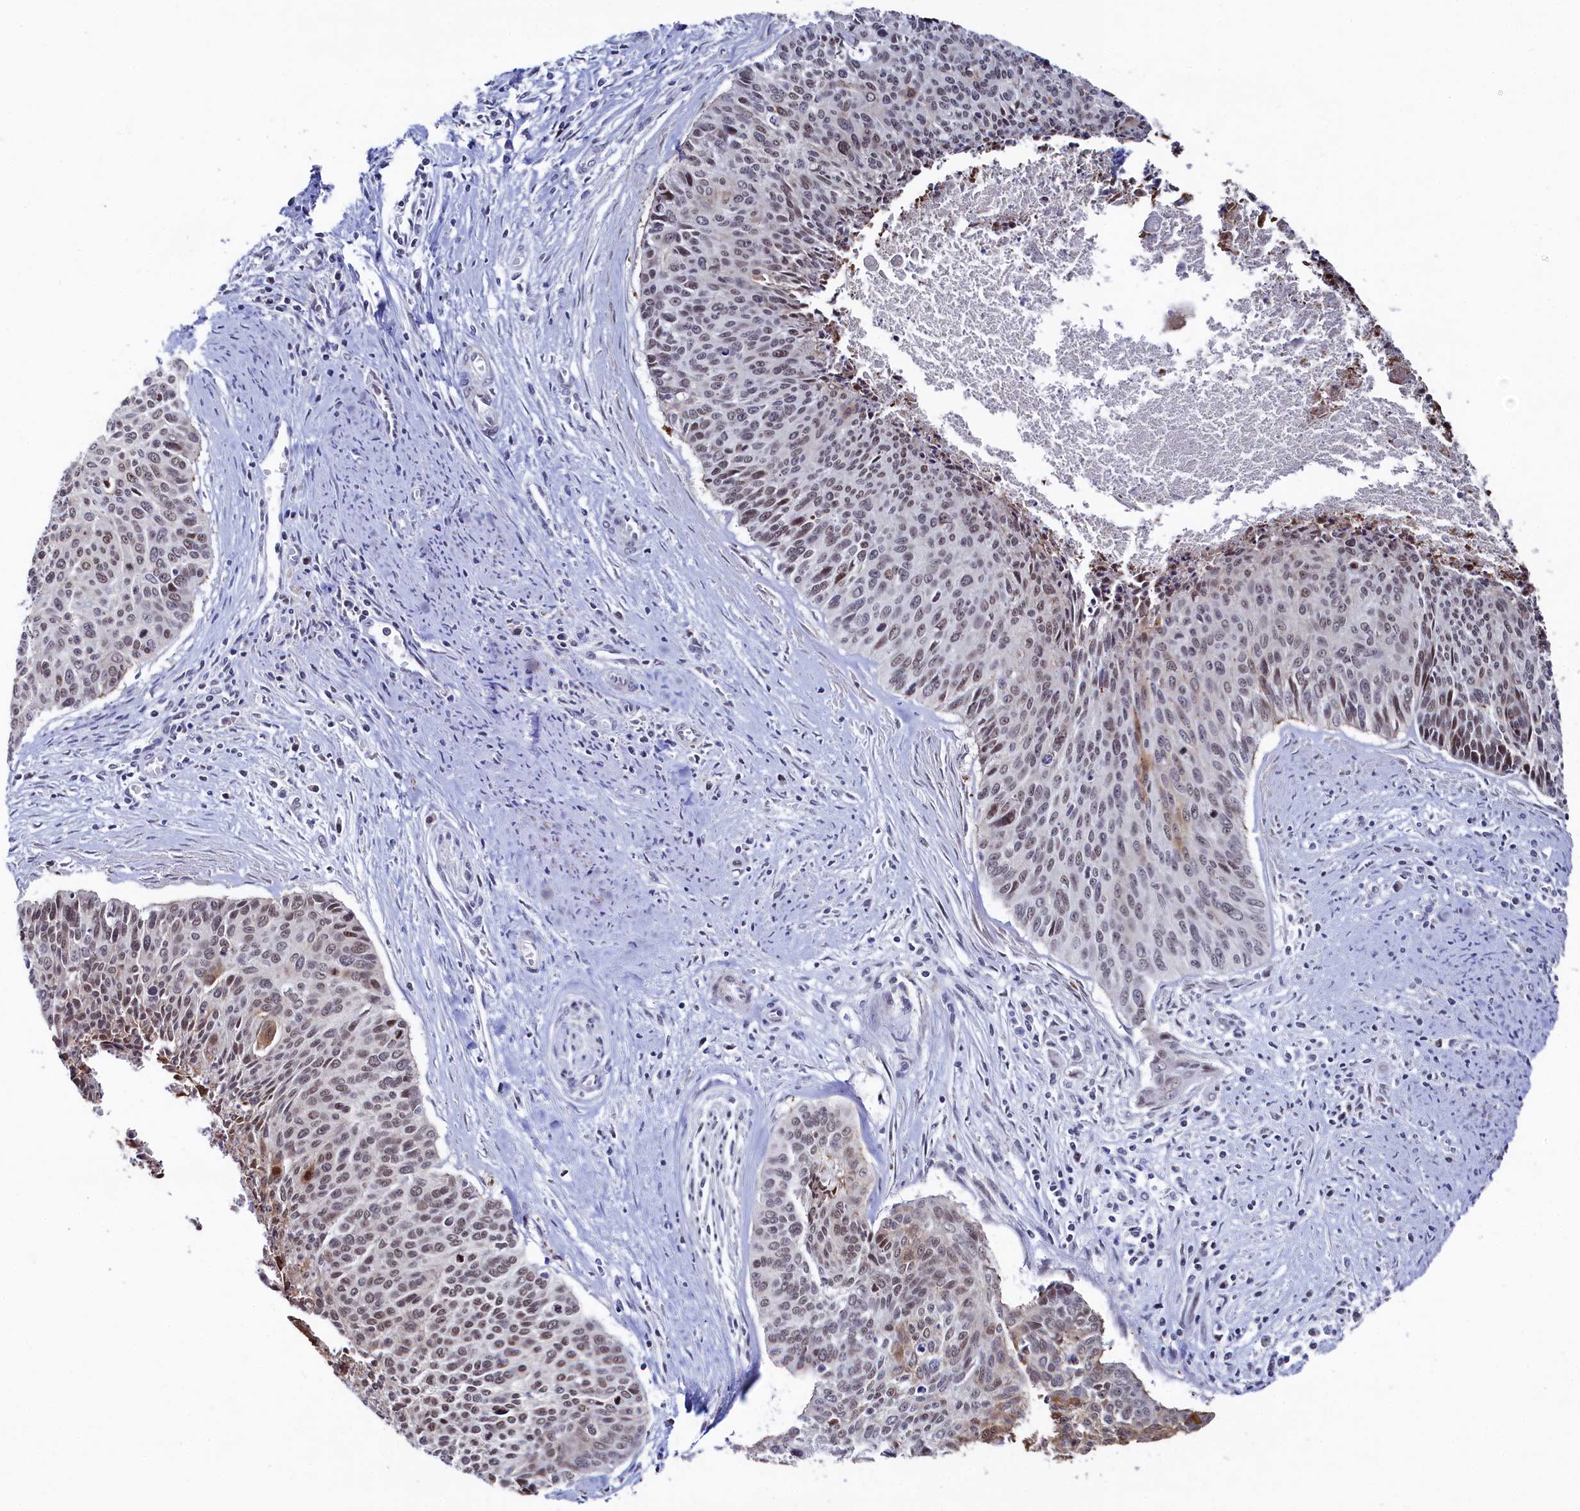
{"staining": {"intensity": "weak", "quantity": "25%-75%", "location": "nuclear"}, "tissue": "cervical cancer", "cell_type": "Tumor cells", "image_type": "cancer", "snomed": [{"axis": "morphology", "description": "Squamous cell carcinoma, NOS"}, {"axis": "topography", "description": "Cervix"}], "caption": "This is an image of immunohistochemistry (IHC) staining of squamous cell carcinoma (cervical), which shows weak positivity in the nuclear of tumor cells.", "gene": "TIGD4", "patient": {"sex": "female", "age": 55}}